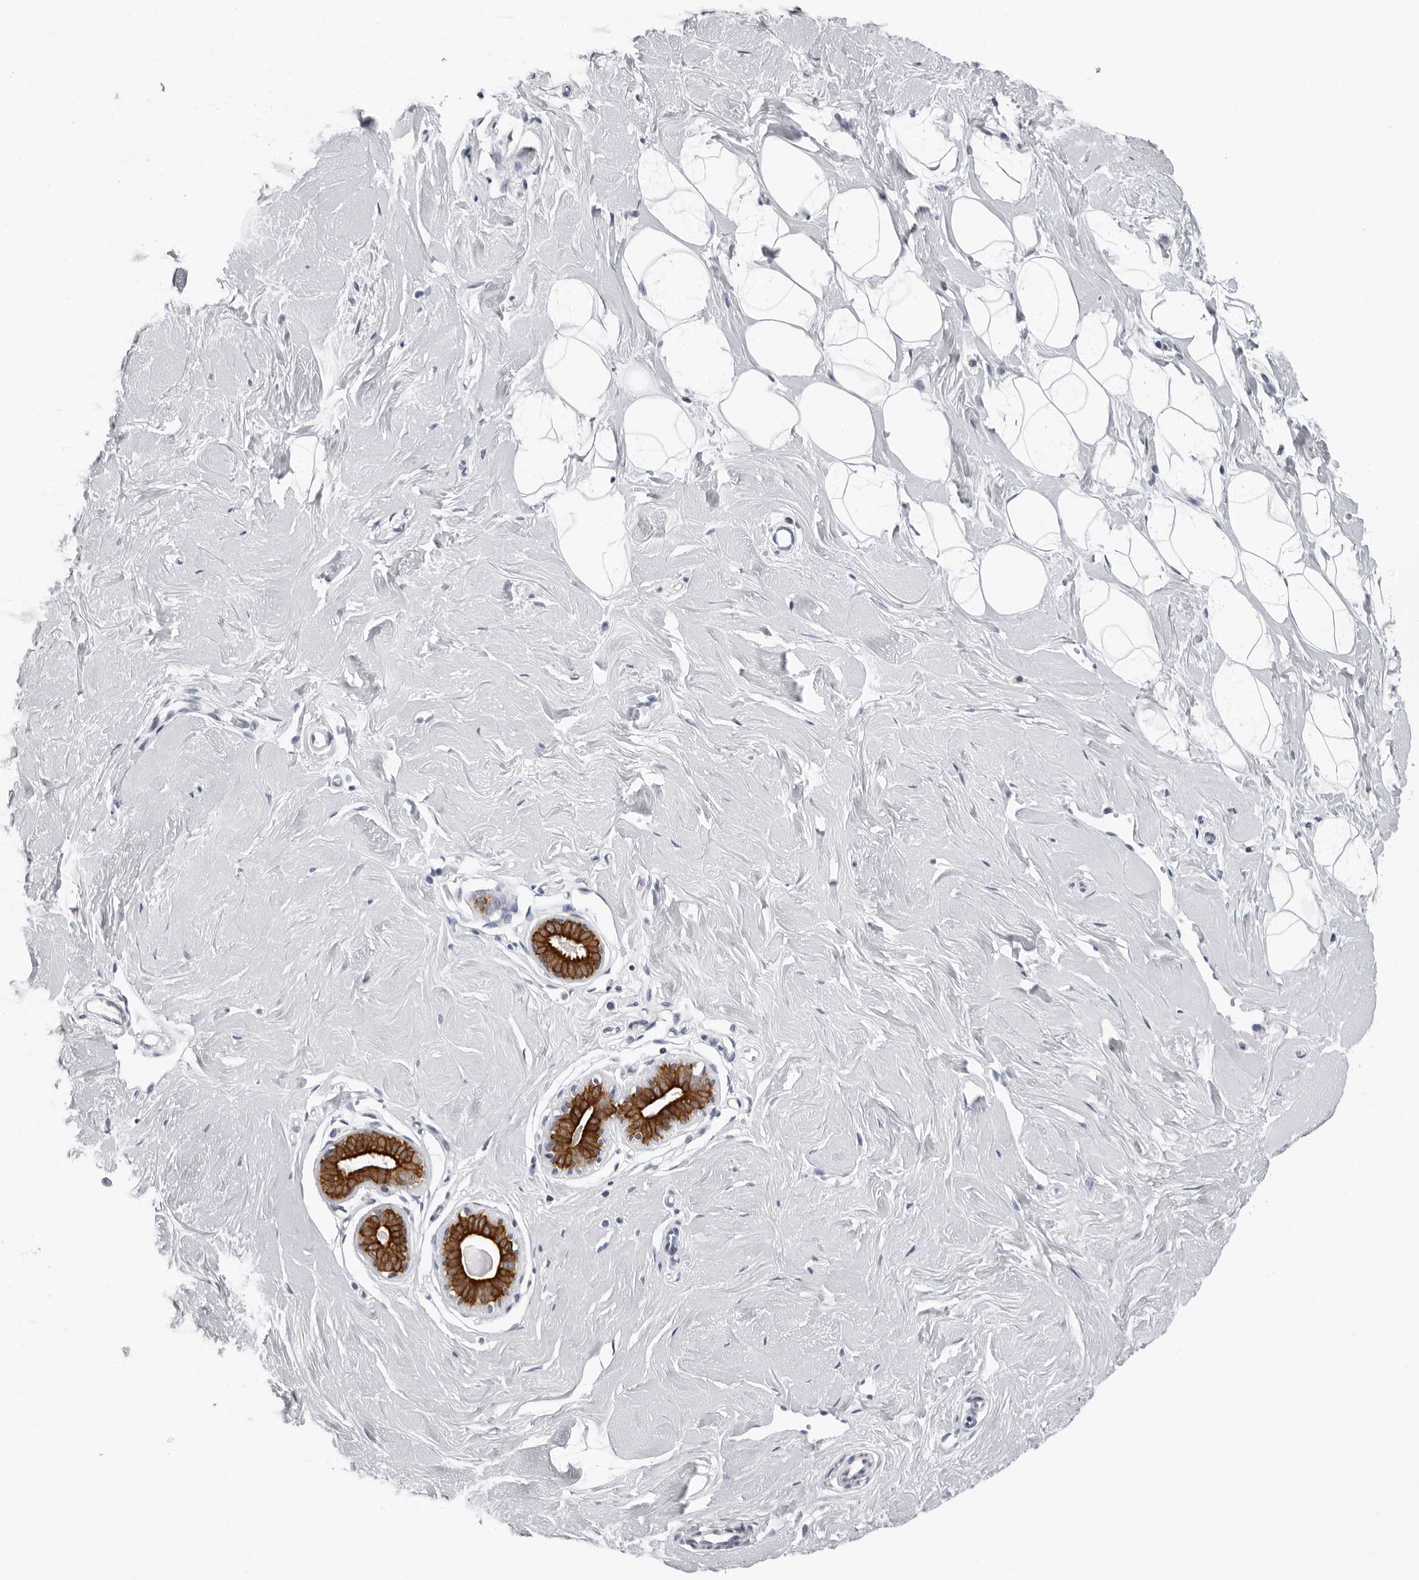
{"staining": {"intensity": "negative", "quantity": "none", "location": "none"}, "tissue": "breast", "cell_type": "Adipocytes", "image_type": "normal", "snomed": [{"axis": "morphology", "description": "Normal tissue, NOS"}, {"axis": "topography", "description": "Breast"}], "caption": "Adipocytes are negative for brown protein staining in normal breast. (DAB (3,3'-diaminobenzidine) immunohistochemistry (IHC) with hematoxylin counter stain).", "gene": "CCDC28B", "patient": {"sex": "female", "age": 23}}